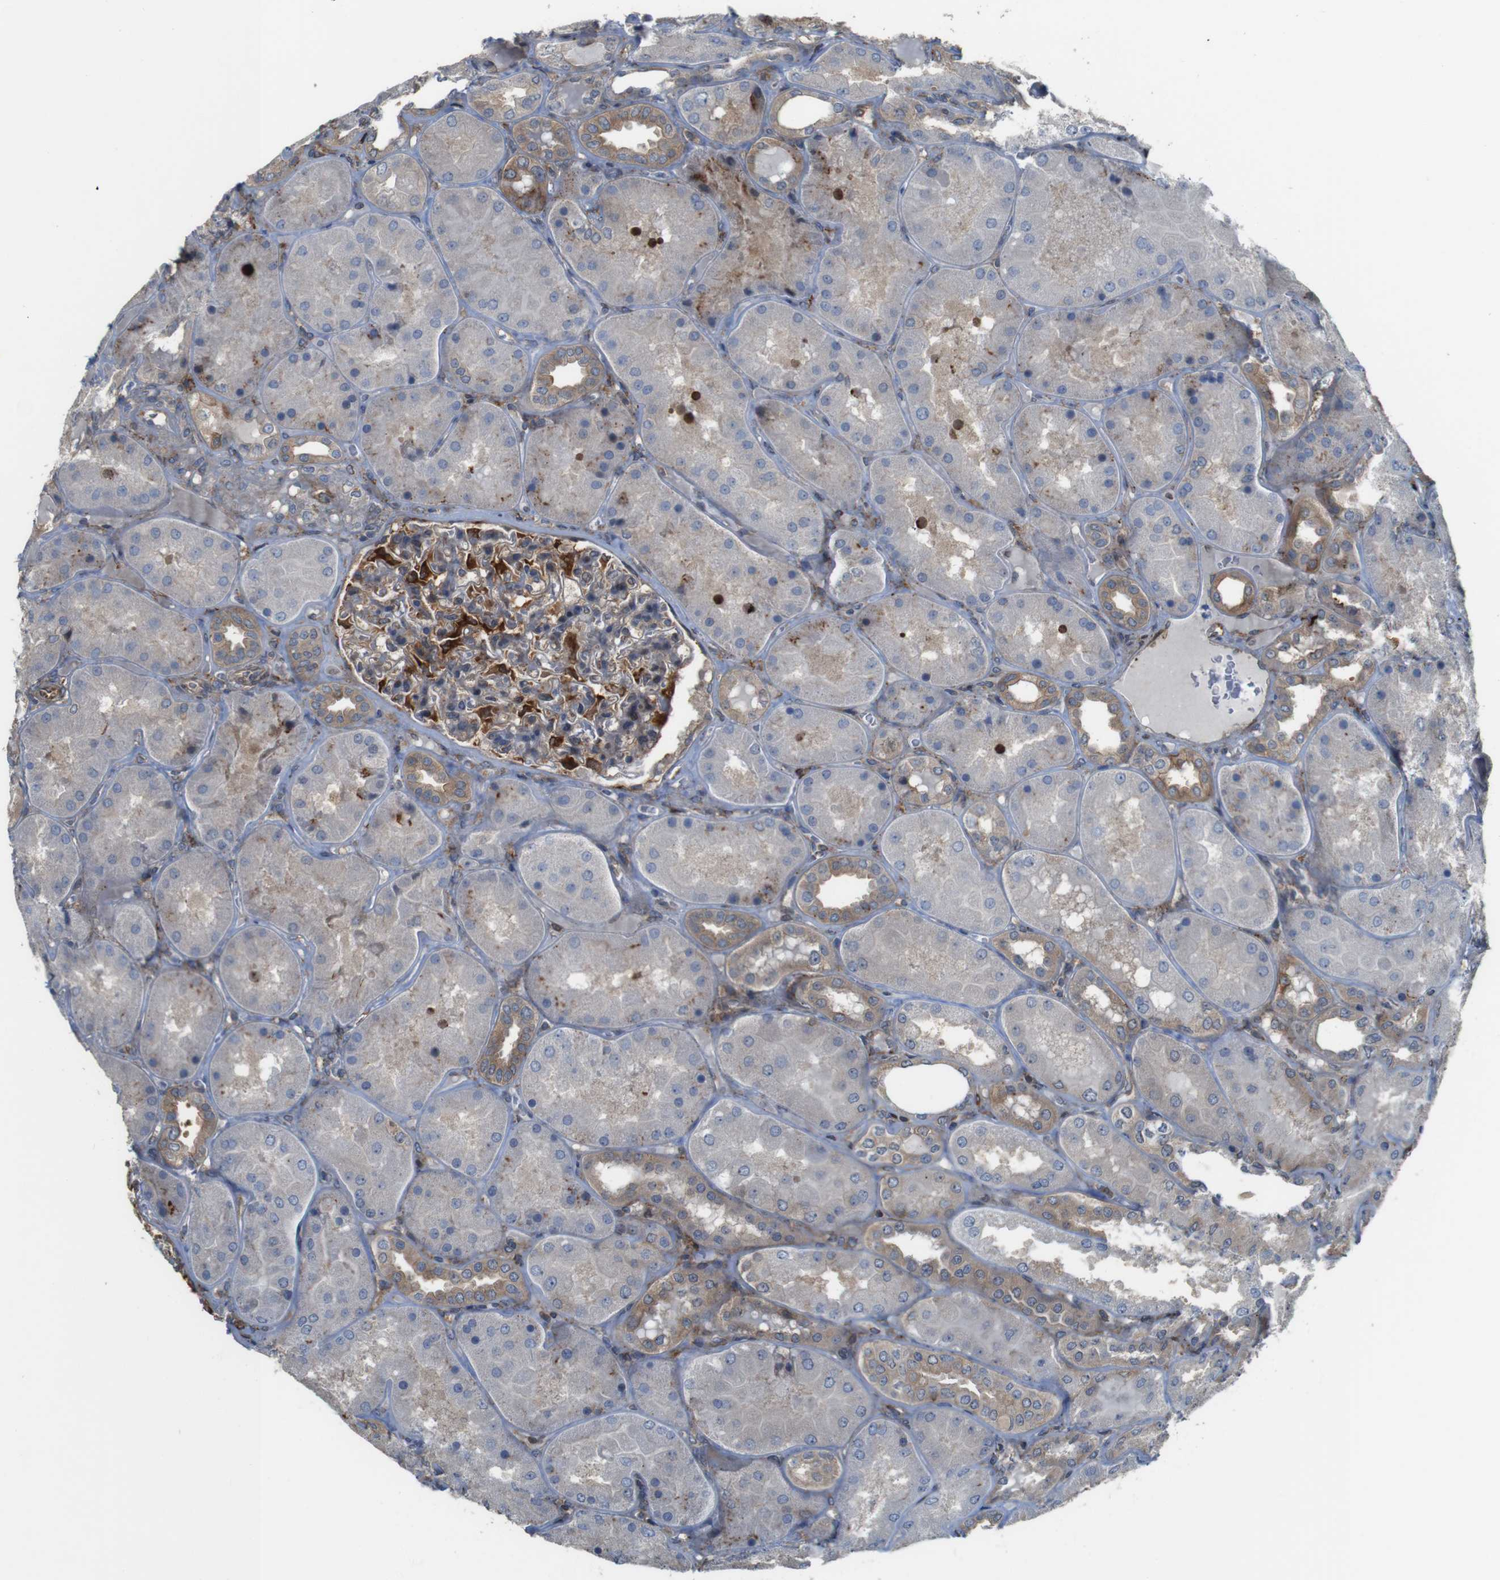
{"staining": {"intensity": "strong", "quantity": "25%-75%", "location": "cytoplasmic/membranous"}, "tissue": "kidney", "cell_type": "Cells in glomeruli", "image_type": "normal", "snomed": [{"axis": "morphology", "description": "Normal tissue, NOS"}, {"axis": "topography", "description": "Kidney"}], "caption": "Protein expression analysis of normal kidney reveals strong cytoplasmic/membranous expression in approximately 25%-75% of cells in glomeruli.", "gene": "PCOLCE2", "patient": {"sex": "female", "age": 56}}